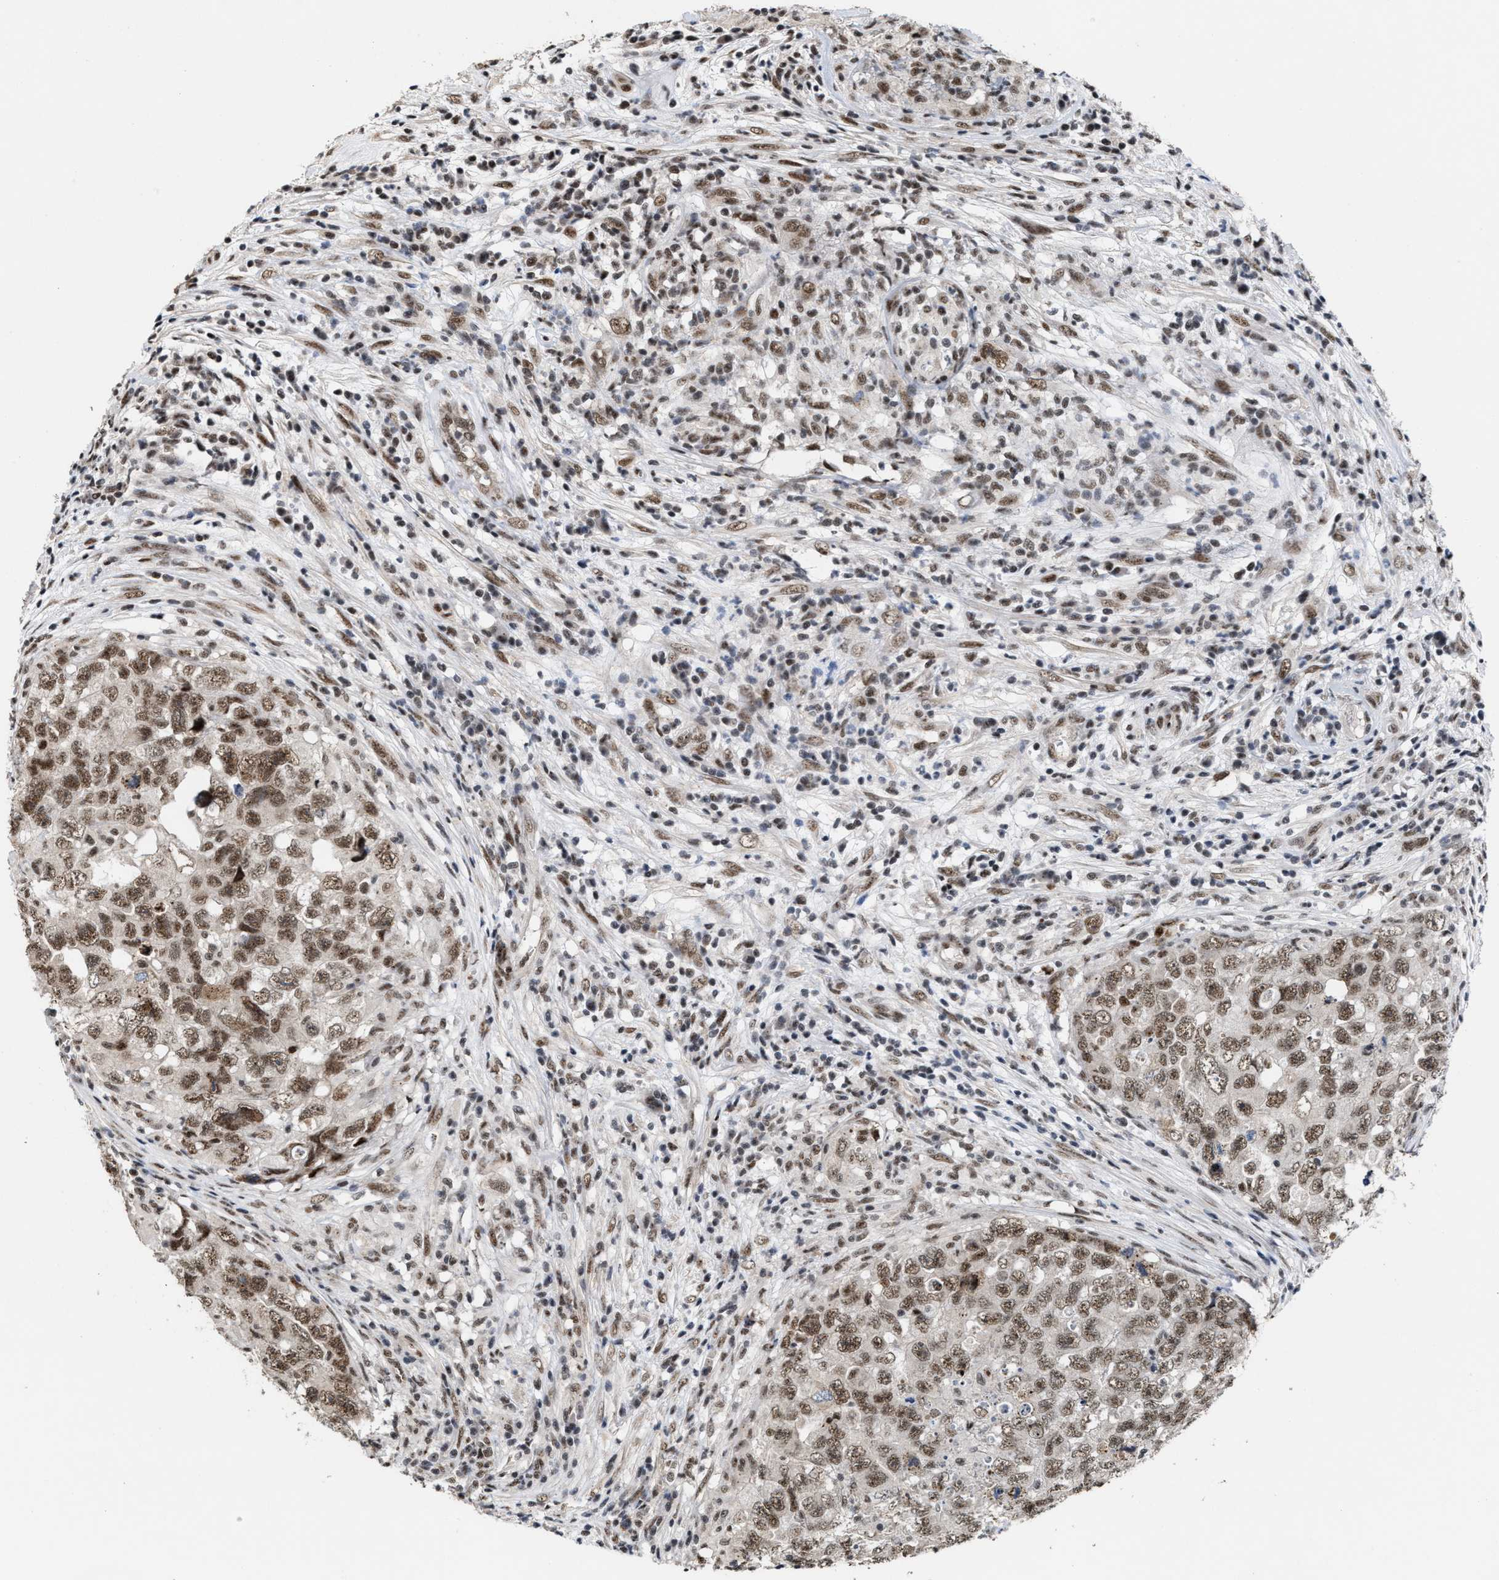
{"staining": {"intensity": "strong", "quantity": ">75%", "location": "nuclear"}, "tissue": "testis cancer", "cell_type": "Tumor cells", "image_type": "cancer", "snomed": [{"axis": "morphology", "description": "Seminoma, NOS"}, {"axis": "morphology", "description": "Carcinoma, Embryonal, NOS"}, {"axis": "topography", "description": "Testis"}], "caption": "A micrograph showing strong nuclear expression in about >75% of tumor cells in testis cancer, as visualized by brown immunohistochemical staining.", "gene": "EIF4A3", "patient": {"sex": "male", "age": 43}}